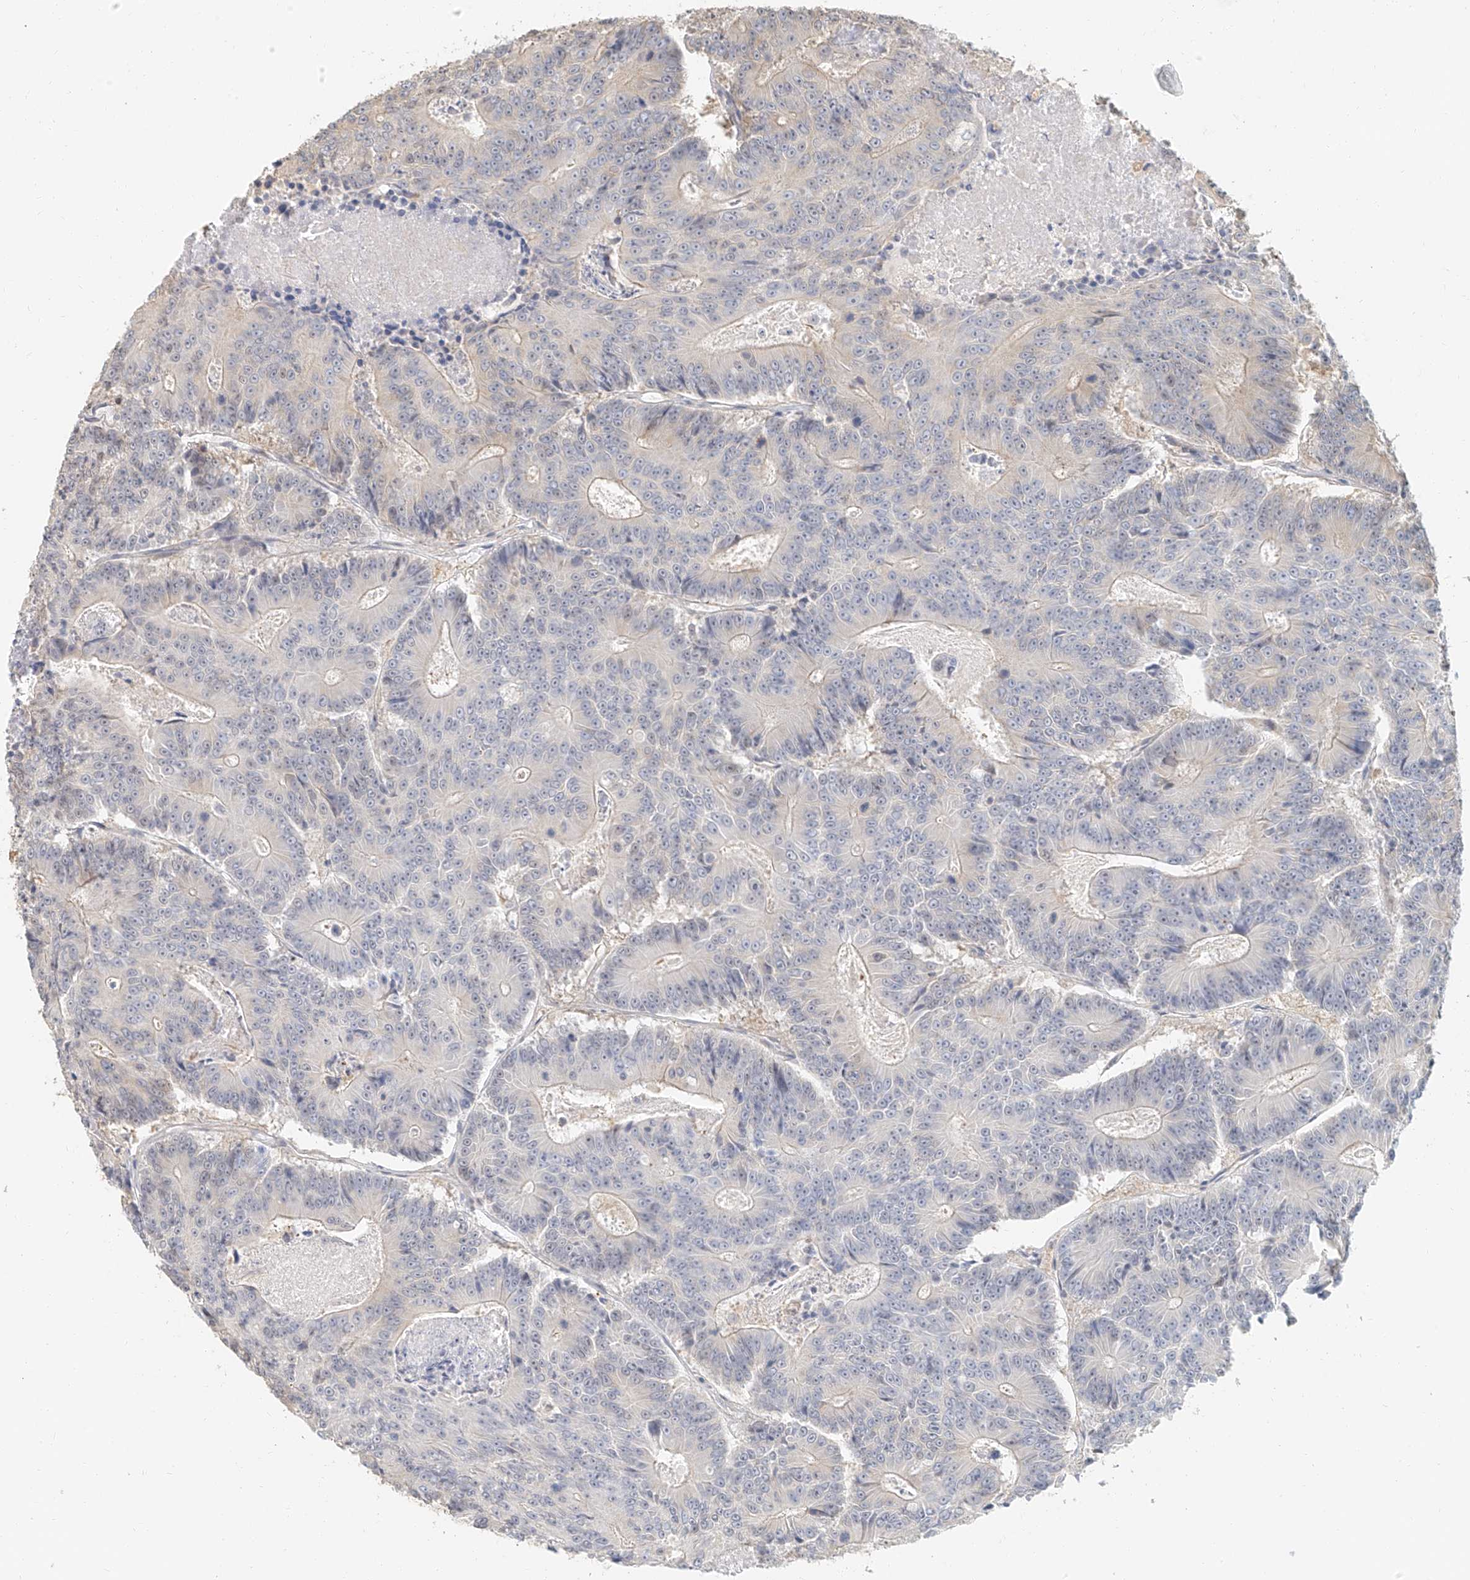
{"staining": {"intensity": "negative", "quantity": "none", "location": "none"}, "tissue": "colorectal cancer", "cell_type": "Tumor cells", "image_type": "cancer", "snomed": [{"axis": "morphology", "description": "Adenocarcinoma, NOS"}, {"axis": "topography", "description": "Colon"}], "caption": "Adenocarcinoma (colorectal) was stained to show a protein in brown. There is no significant expression in tumor cells. Brightfield microscopy of immunohistochemistry (IHC) stained with DAB (3,3'-diaminobenzidine) (brown) and hematoxylin (blue), captured at high magnification.", "gene": "NAP1L1", "patient": {"sex": "male", "age": 83}}